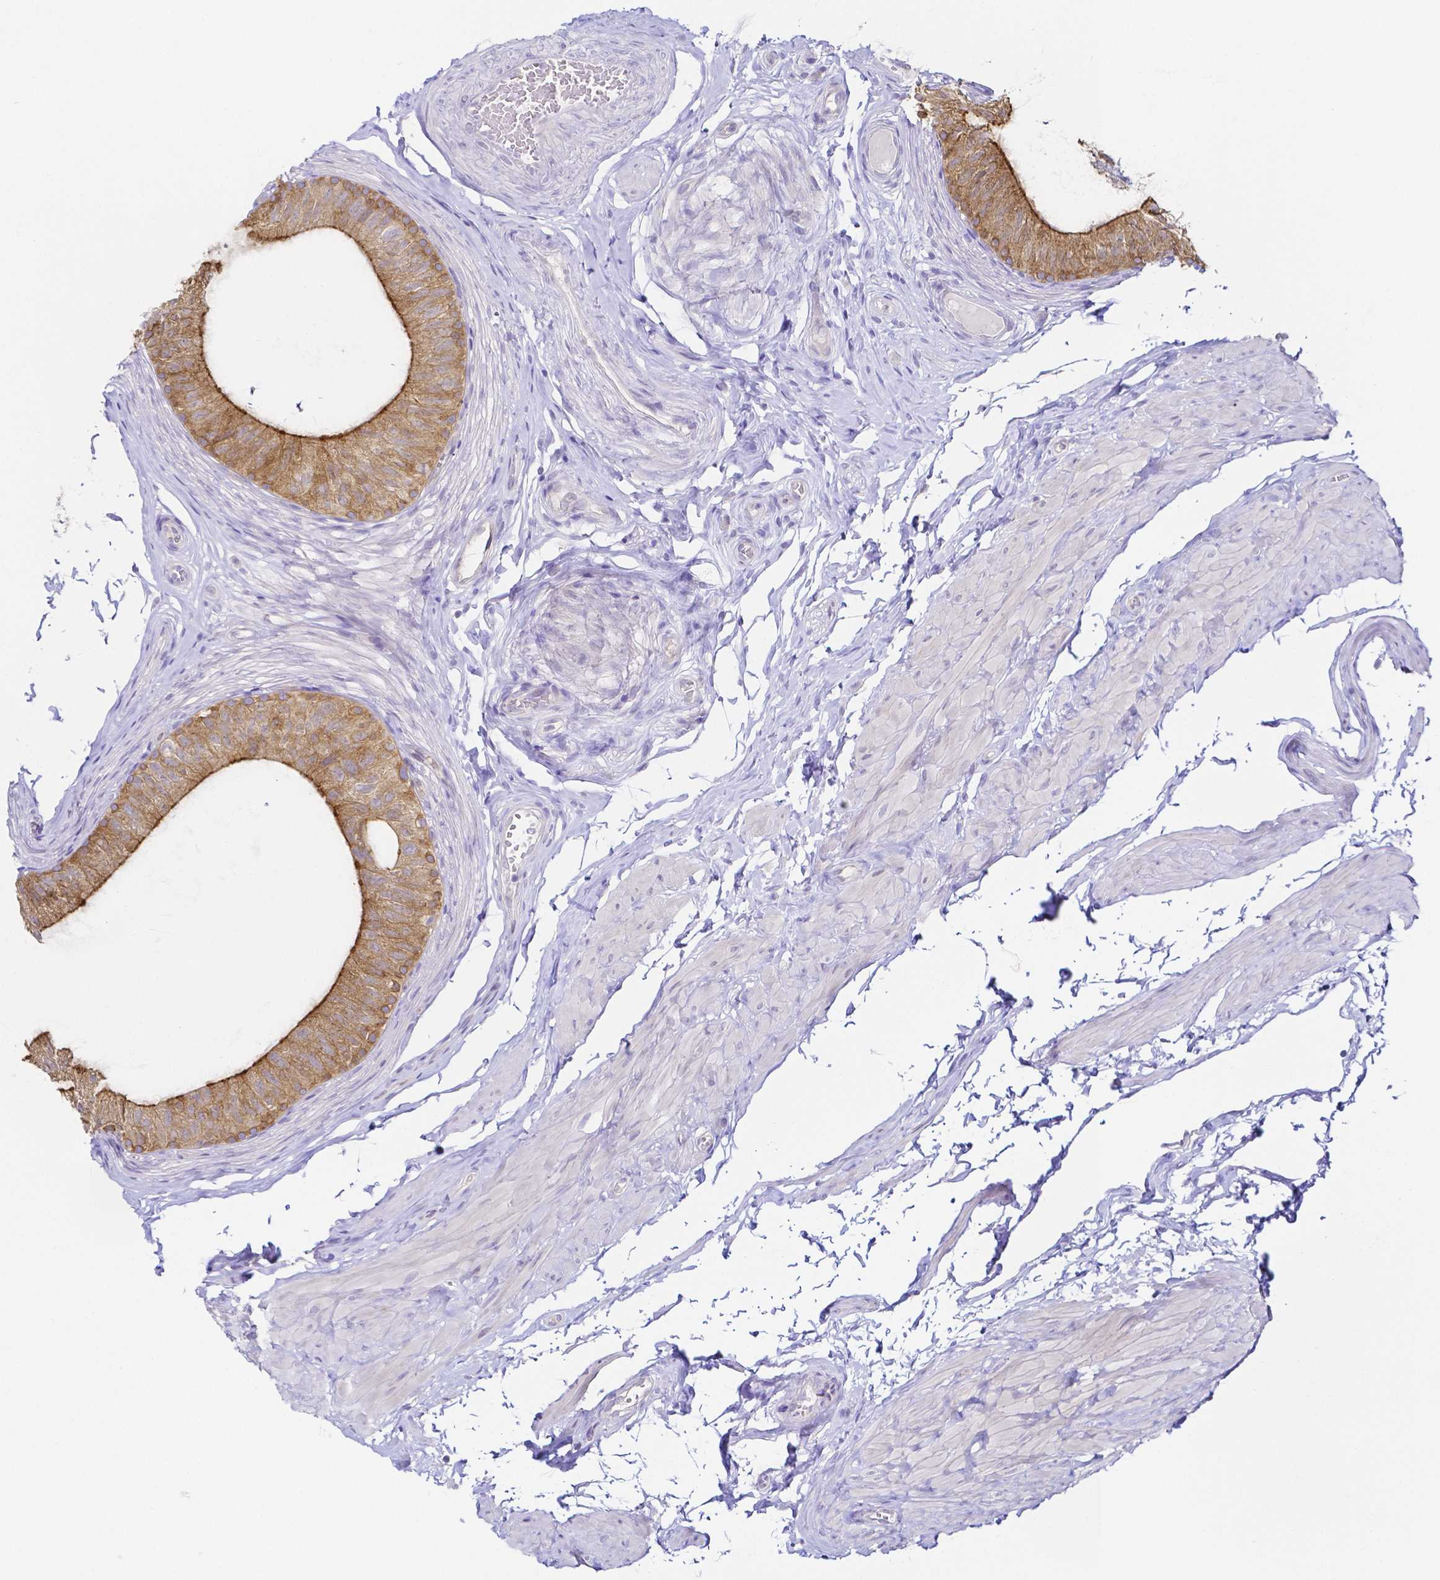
{"staining": {"intensity": "moderate", "quantity": ">75%", "location": "cytoplasmic/membranous"}, "tissue": "epididymis", "cell_type": "Glandular cells", "image_type": "normal", "snomed": [{"axis": "morphology", "description": "Normal tissue, NOS"}, {"axis": "topography", "description": "Epididymis, spermatic cord, NOS"}, {"axis": "topography", "description": "Epididymis"}, {"axis": "topography", "description": "Peripheral nerve tissue"}], "caption": "High-power microscopy captured an immunohistochemistry (IHC) histopathology image of normal epididymis, revealing moderate cytoplasmic/membranous staining in about >75% of glandular cells.", "gene": "PKP3", "patient": {"sex": "male", "age": 29}}